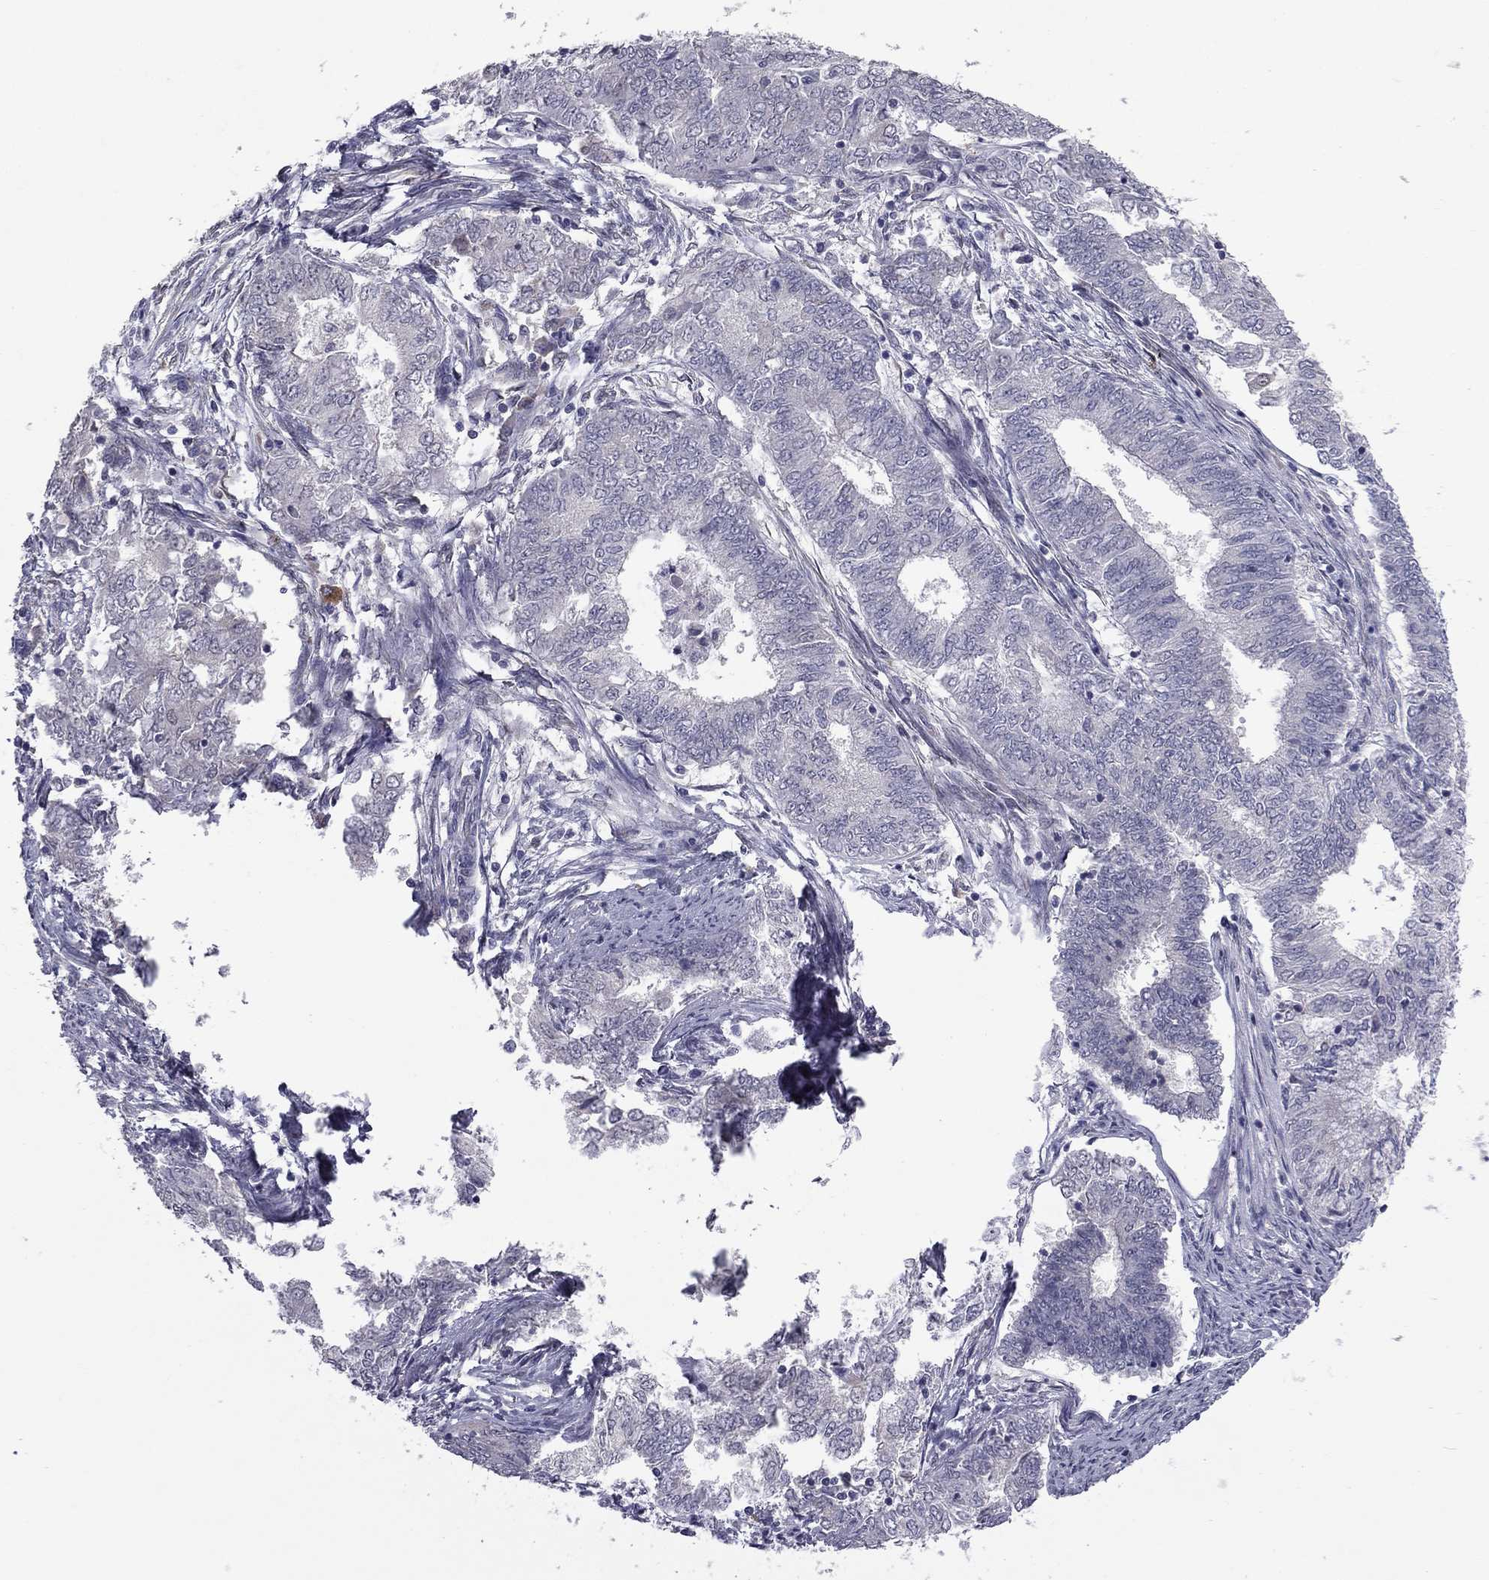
{"staining": {"intensity": "negative", "quantity": "none", "location": "none"}, "tissue": "endometrial cancer", "cell_type": "Tumor cells", "image_type": "cancer", "snomed": [{"axis": "morphology", "description": "Adenocarcinoma, NOS"}, {"axis": "topography", "description": "Endometrium"}], "caption": "Endometrial adenocarcinoma was stained to show a protein in brown. There is no significant expression in tumor cells.", "gene": "PRRT2", "patient": {"sex": "female", "age": 62}}